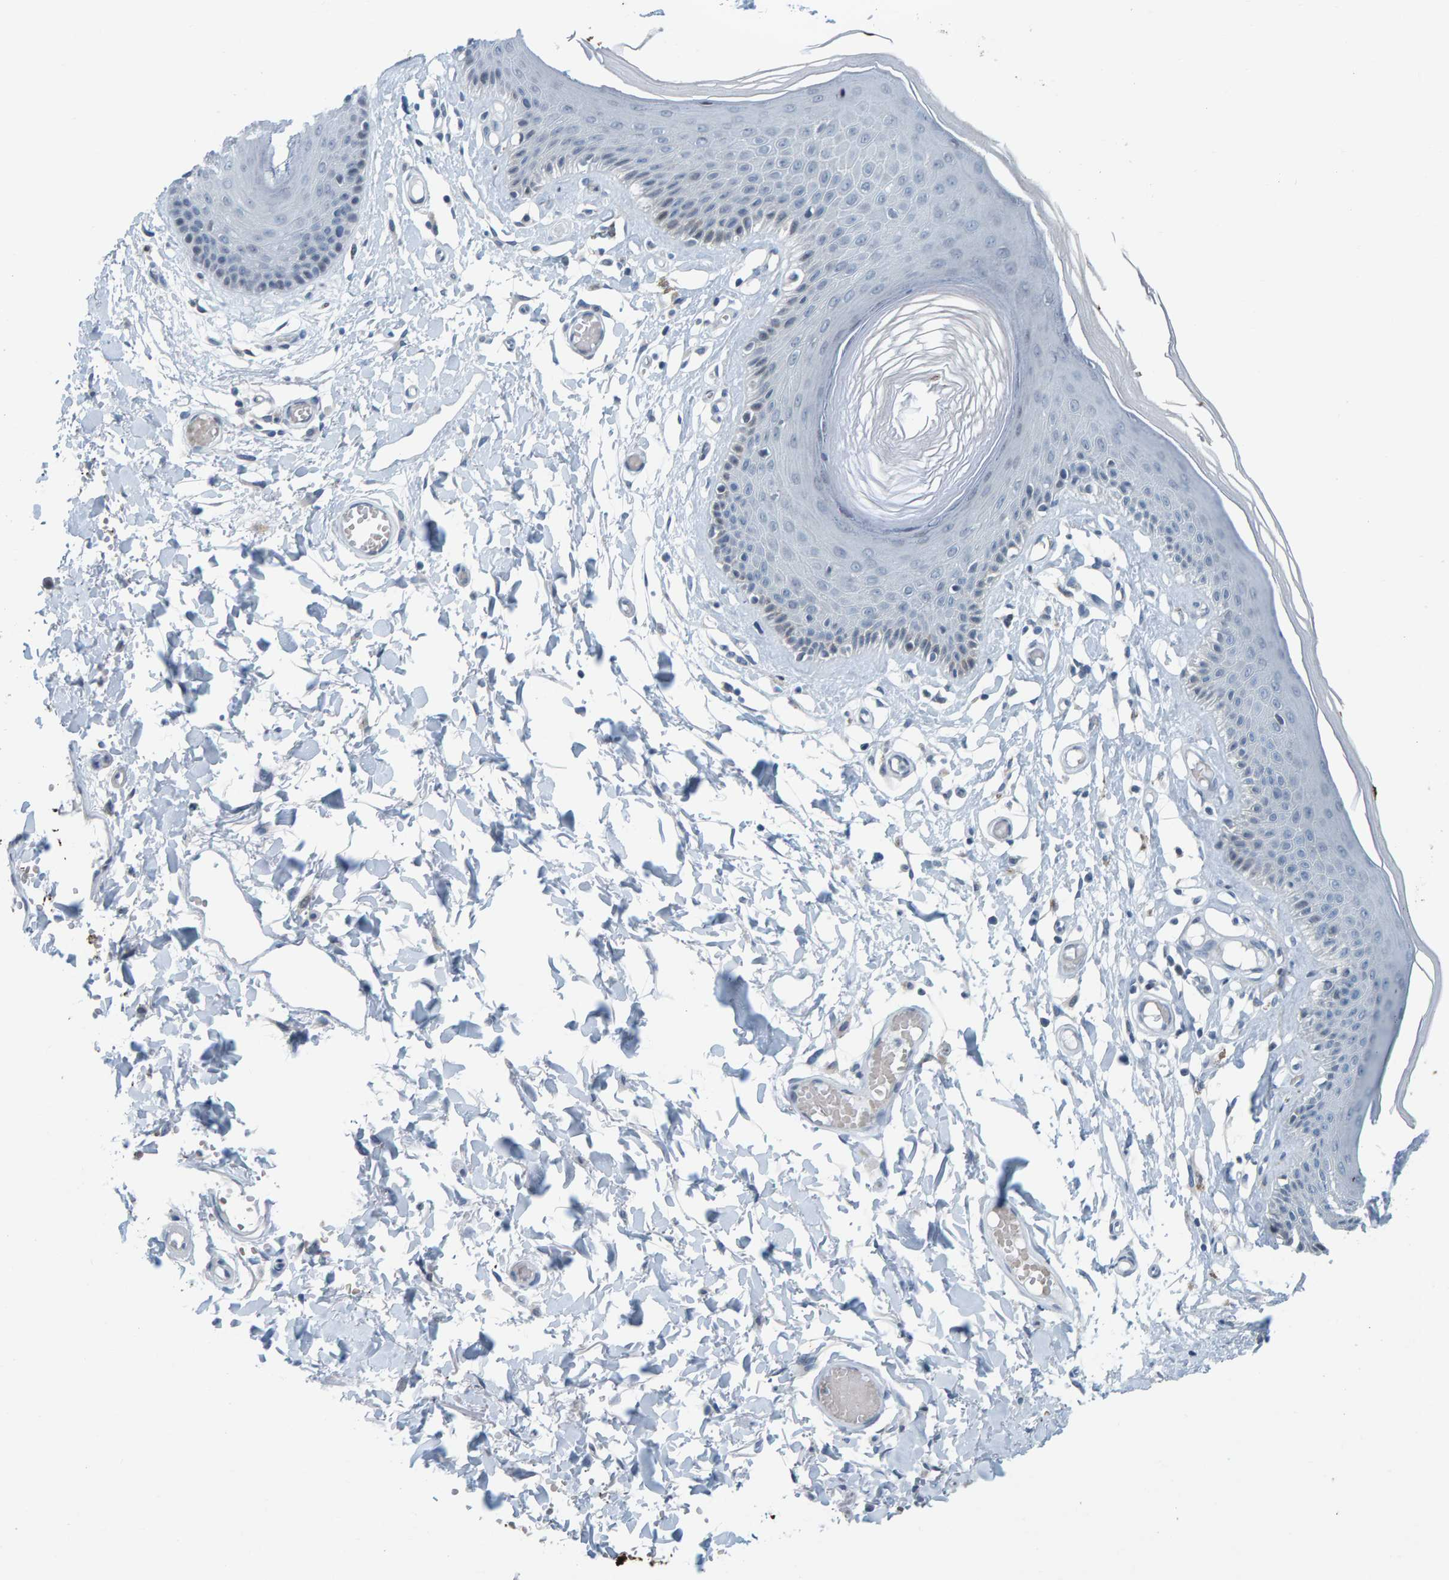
{"staining": {"intensity": "moderate", "quantity": "<25%", "location": "cytoplasmic/membranous"}, "tissue": "skin", "cell_type": "Epidermal cells", "image_type": "normal", "snomed": [{"axis": "morphology", "description": "Normal tissue, NOS"}, {"axis": "topography", "description": "Vulva"}], "caption": "High-power microscopy captured an IHC histopathology image of normal skin, revealing moderate cytoplasmic/membranous expression in approximately <25% of epidermal cells.", "gene": "CNP", "patient": {"sex": "female", "age": 73}}